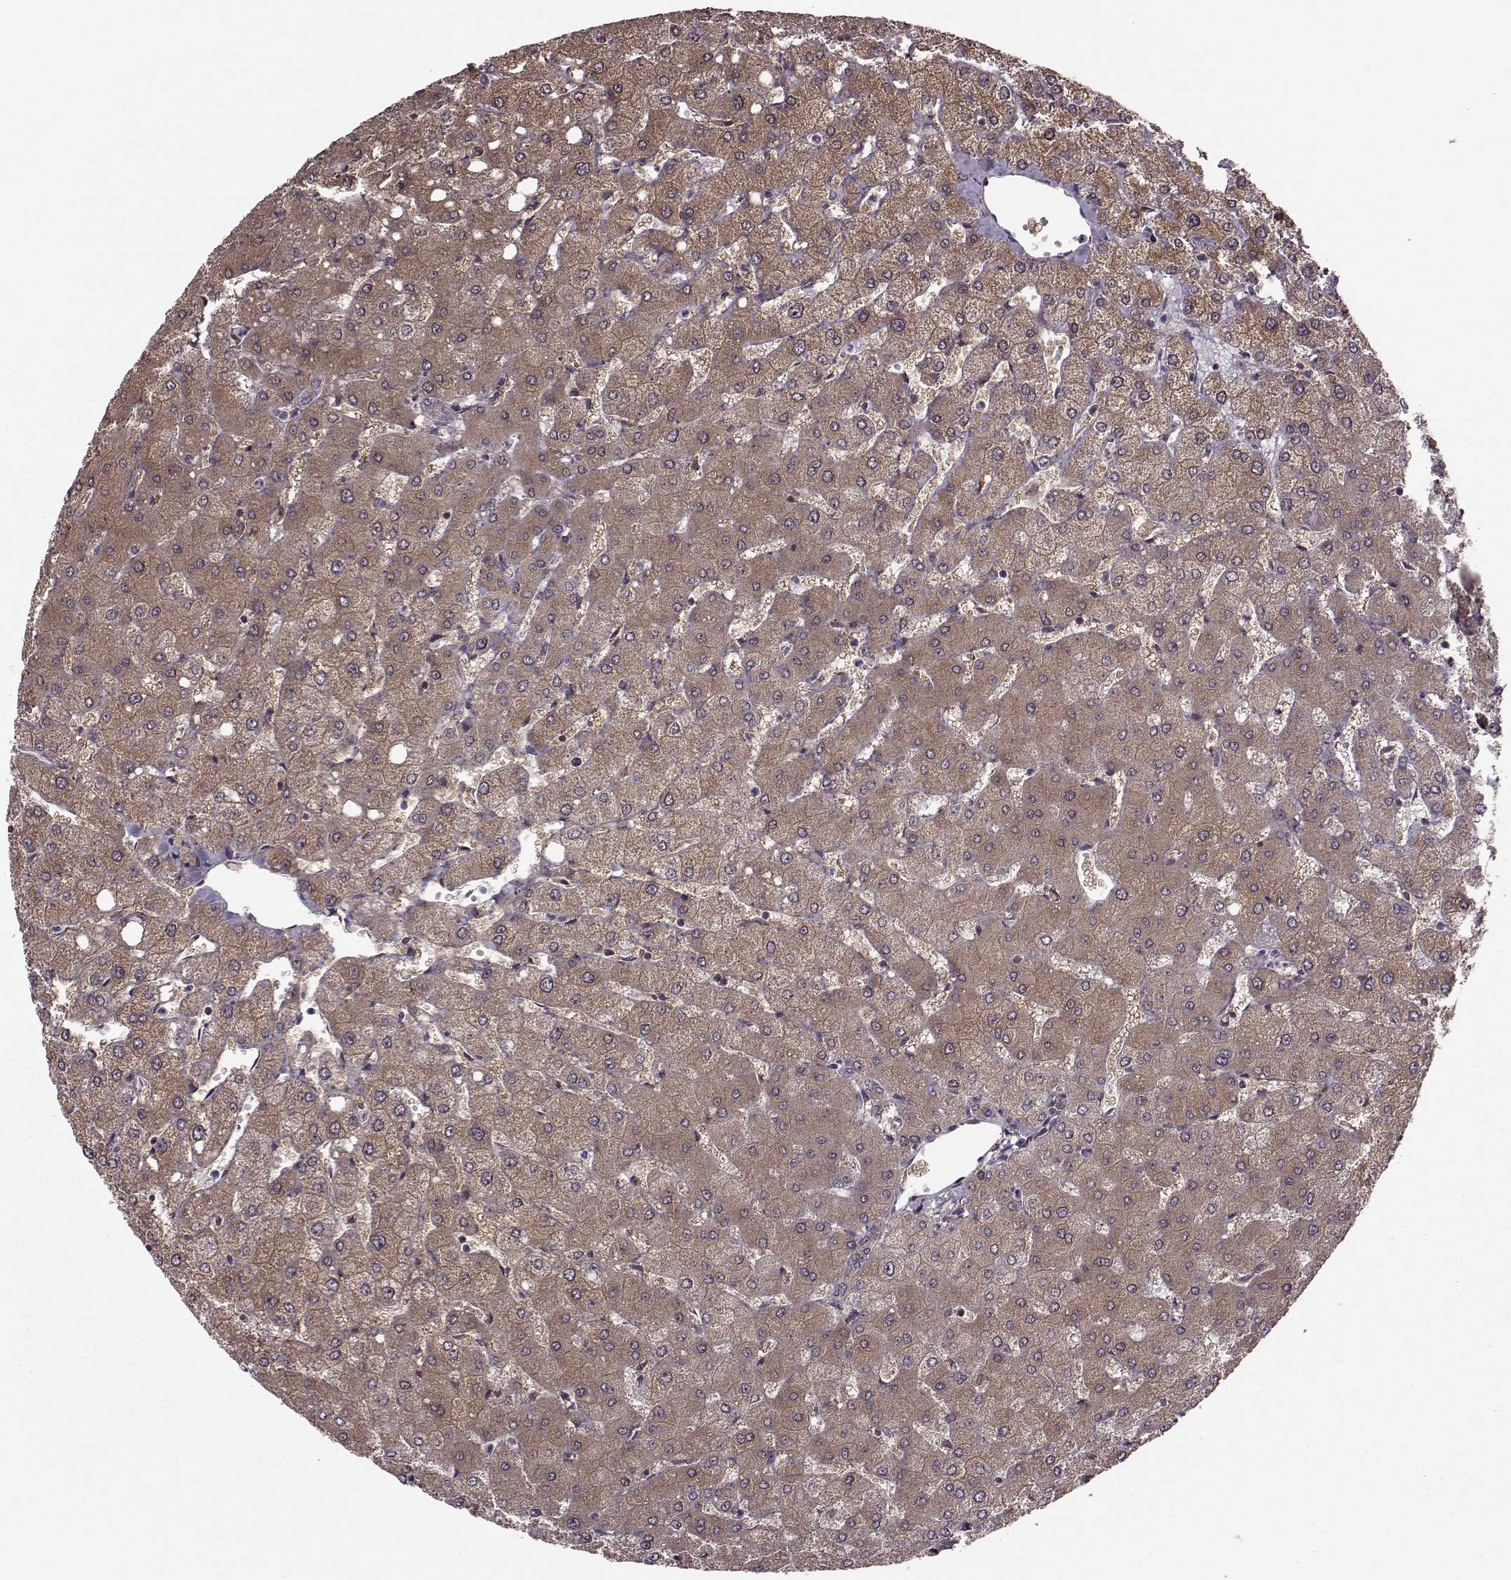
{"staining": {"intensity": "negative", "quantity": "none", "location": "none"}, "tissue": "liver", "cell_type": "Cholangiocytes", "image_type": "normal", "snomed": [{"axis": "morphology", "description": "Normal tissue, NOS"}, {"axis": "topography", "description": "Liver"}], "caption": "Immunohistochemistry (IHC) photomicrograph of unremarkable liver: liver stained with DAB (3,3'-diaminobenzidine) displays no significant protein positivity in cholangiocytes.", "gene": "FNIP2", "patient": {"sex": "female", "age": 54}}